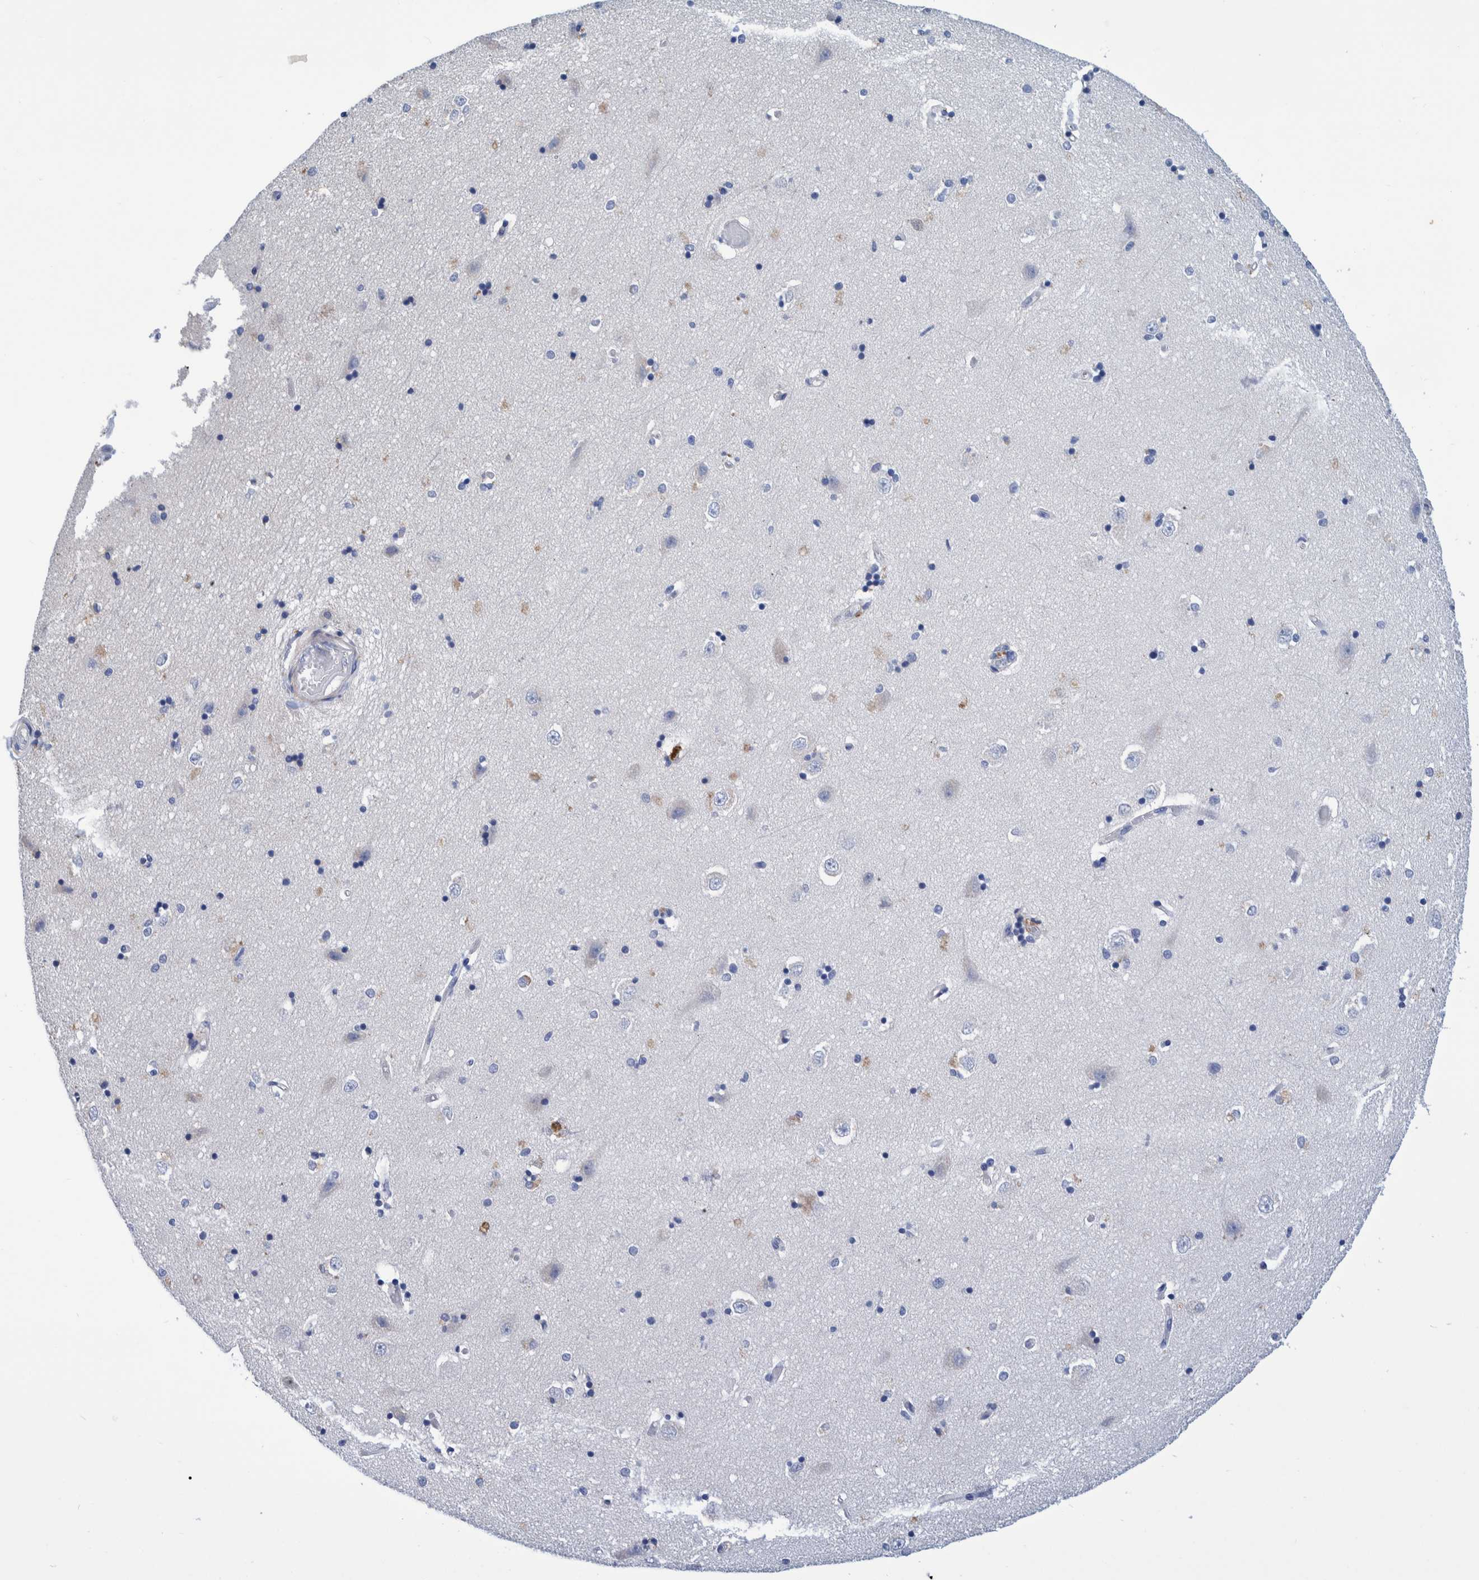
{"staining": {"intensity": "negative", "quantity": "none", "location": "none"}, "tissue": "hippocampus", "cell_type": "Glial cells", "image_type": "normal", "snomed": [{"axis": "morphology", "description": "Normal tissue, NOS"}, {"axis": "topography", "description": "Hippocampus"}], "caption": "Immunohistochemistry micrograph of normal hippocampus: hippocampus stained with DAB exhibits no significant protein expression in glial cells.", "gene": "MKS1", "patient": {"sex": "male", "age": 45}}